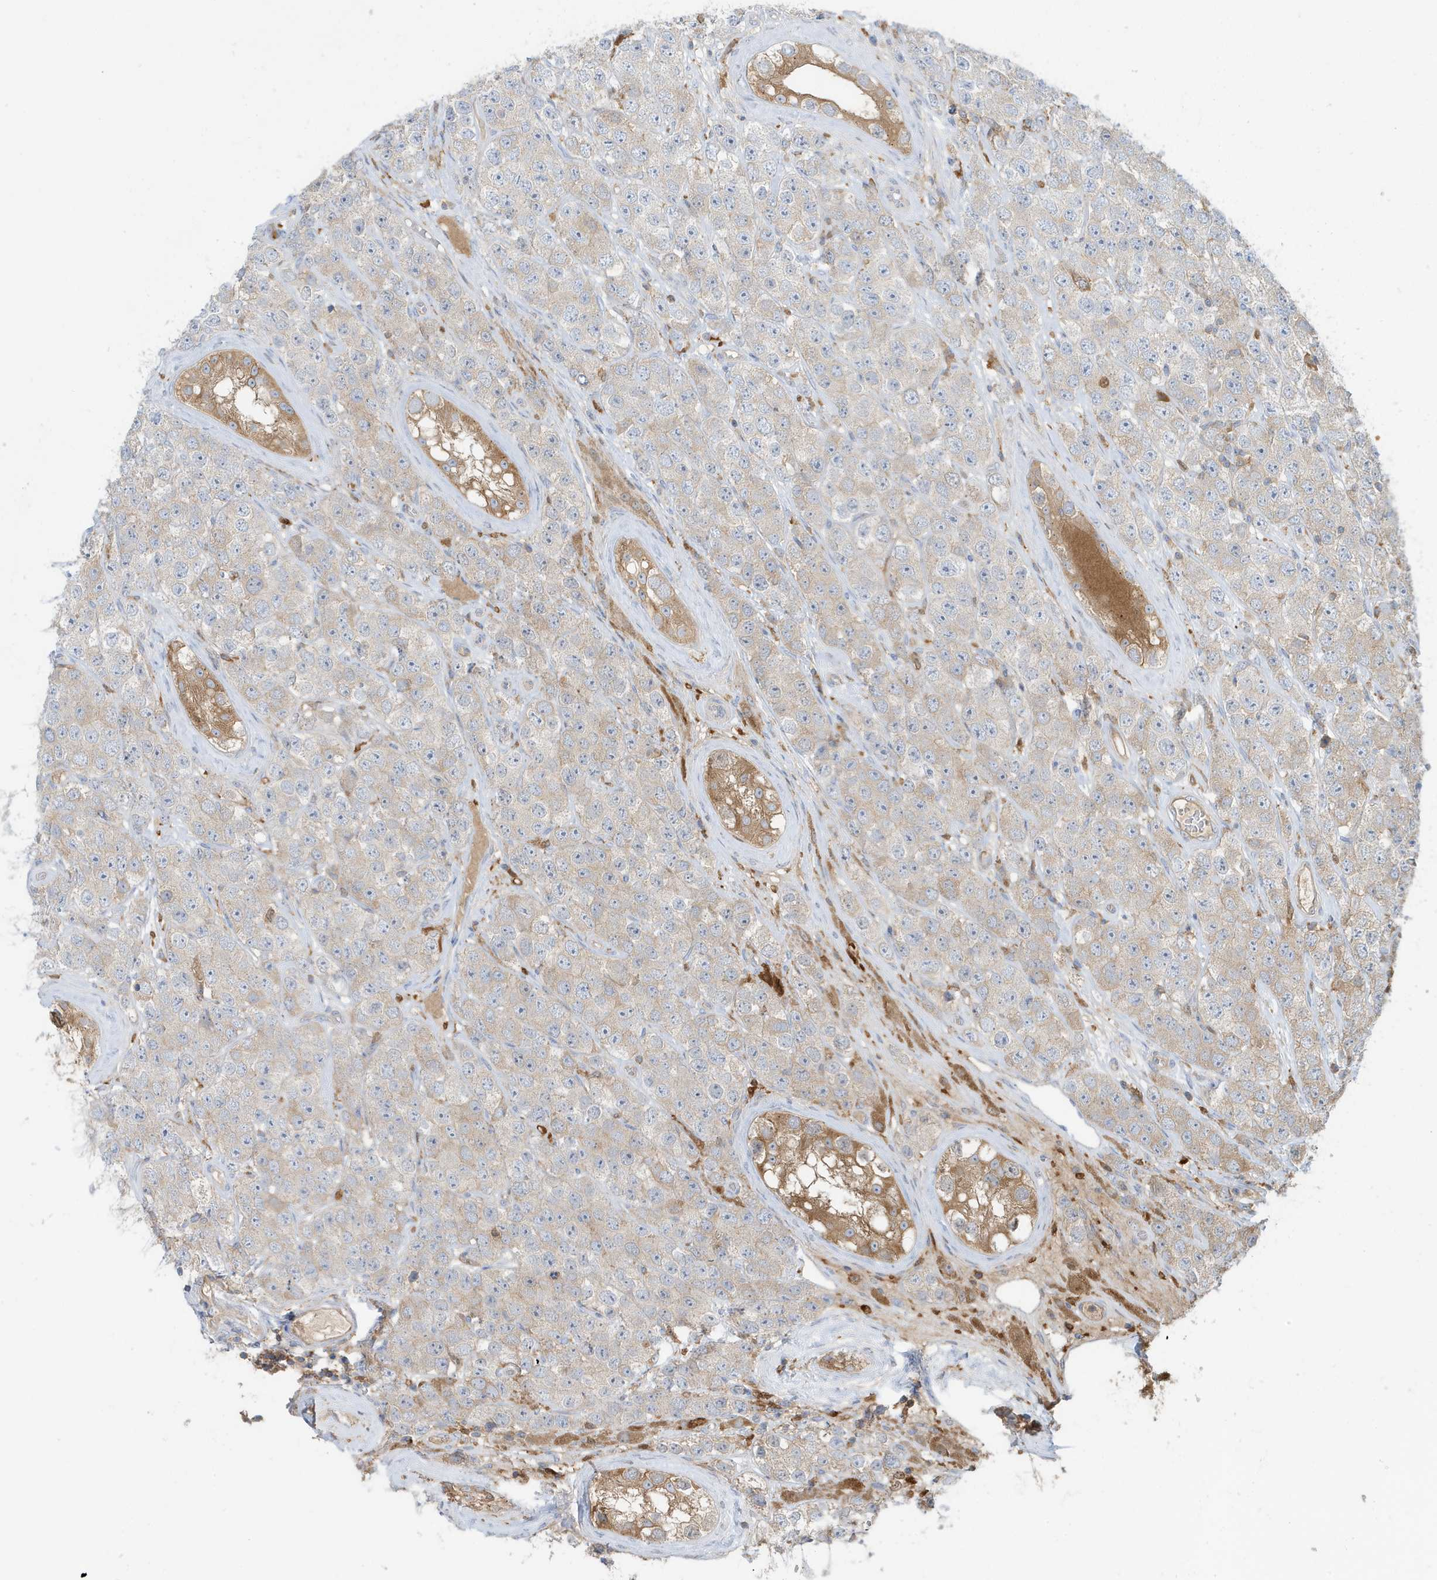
{"staining": {"intensity": "negative", "quantity": "none", "location": "none"}, "tissue": "testis cancer", "cell_type": "Tumor cells", "image_type": "cancer", "snomed": [{"axis": "morphology", "description": "Seminoma, NOS"}, {"axis": "topography", "description": "Testis"}], "caption": "Tumor cells show no significant positivity in testis cancer (seminoma). (Stains: DAB (3,3'-diaminobenzidine) immunohistochemistry with hematoxylin counter stain, Microscopy: brightfield microscopy at high magnification).", "gene": "ABTB1", "patient": {"sex": "male", "age": 28}}